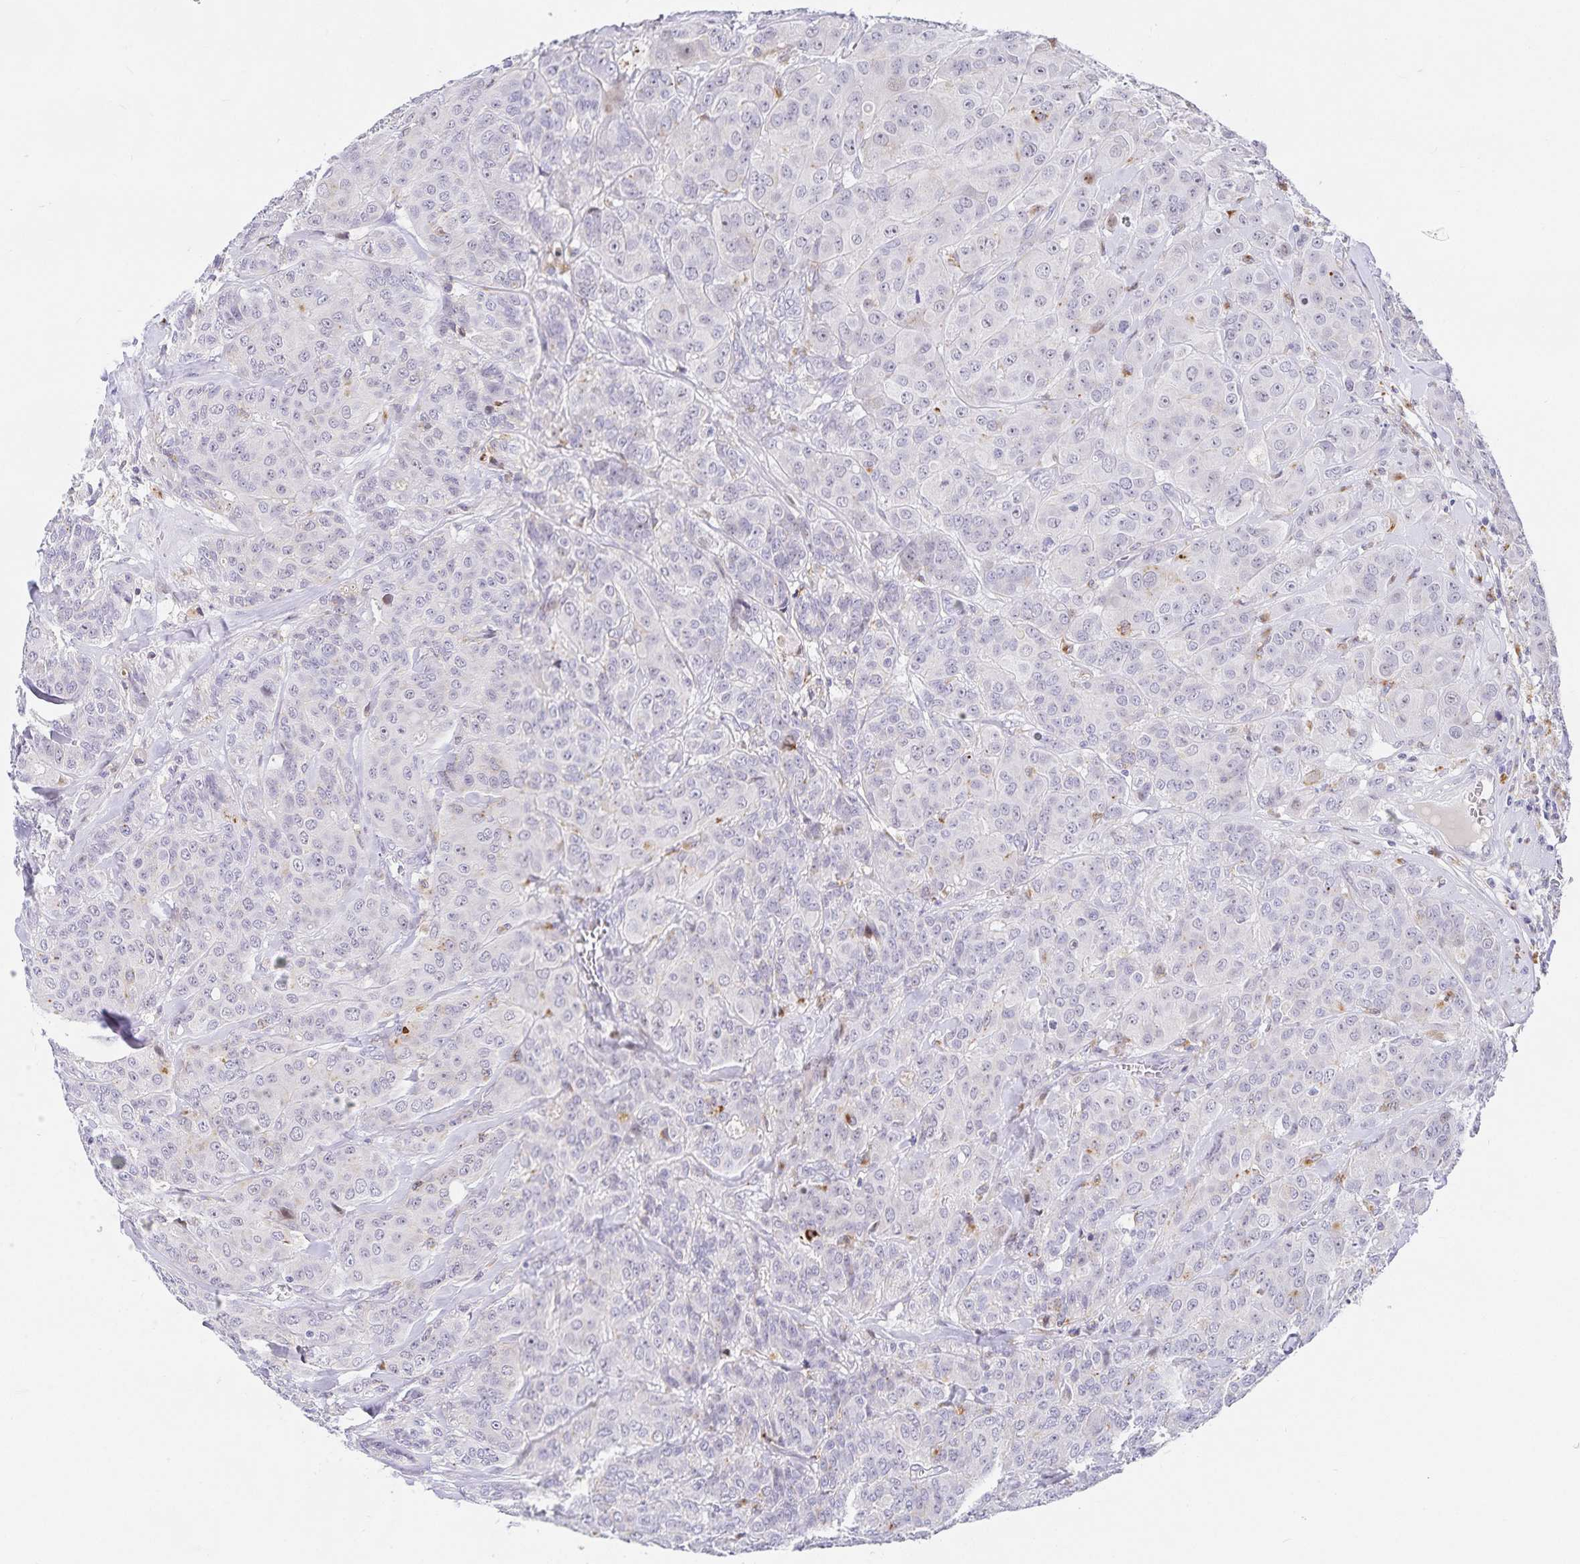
{"staining": {"intensity": "negative", "quantity": "none", "location": "none"}, "tissue": "breast cancer", "cell_type": "Tumor cells", "image_type": "cancer", "snomed": [{"axis": "morphology", "description": "Normal tissue, NOS"}, {"axis": "morphology", "description": "Duct carcinoma"}, {"axis": "topography", "description": "Breast"}], "caption": "Immunohistochemistry photomicrograph of breast intraductal carcinoma stained for a protein (brown), which exhibits no staining in tumor cells.", "gene": "KBTBD13", "patient": {"sex": "female", "age": 43}}